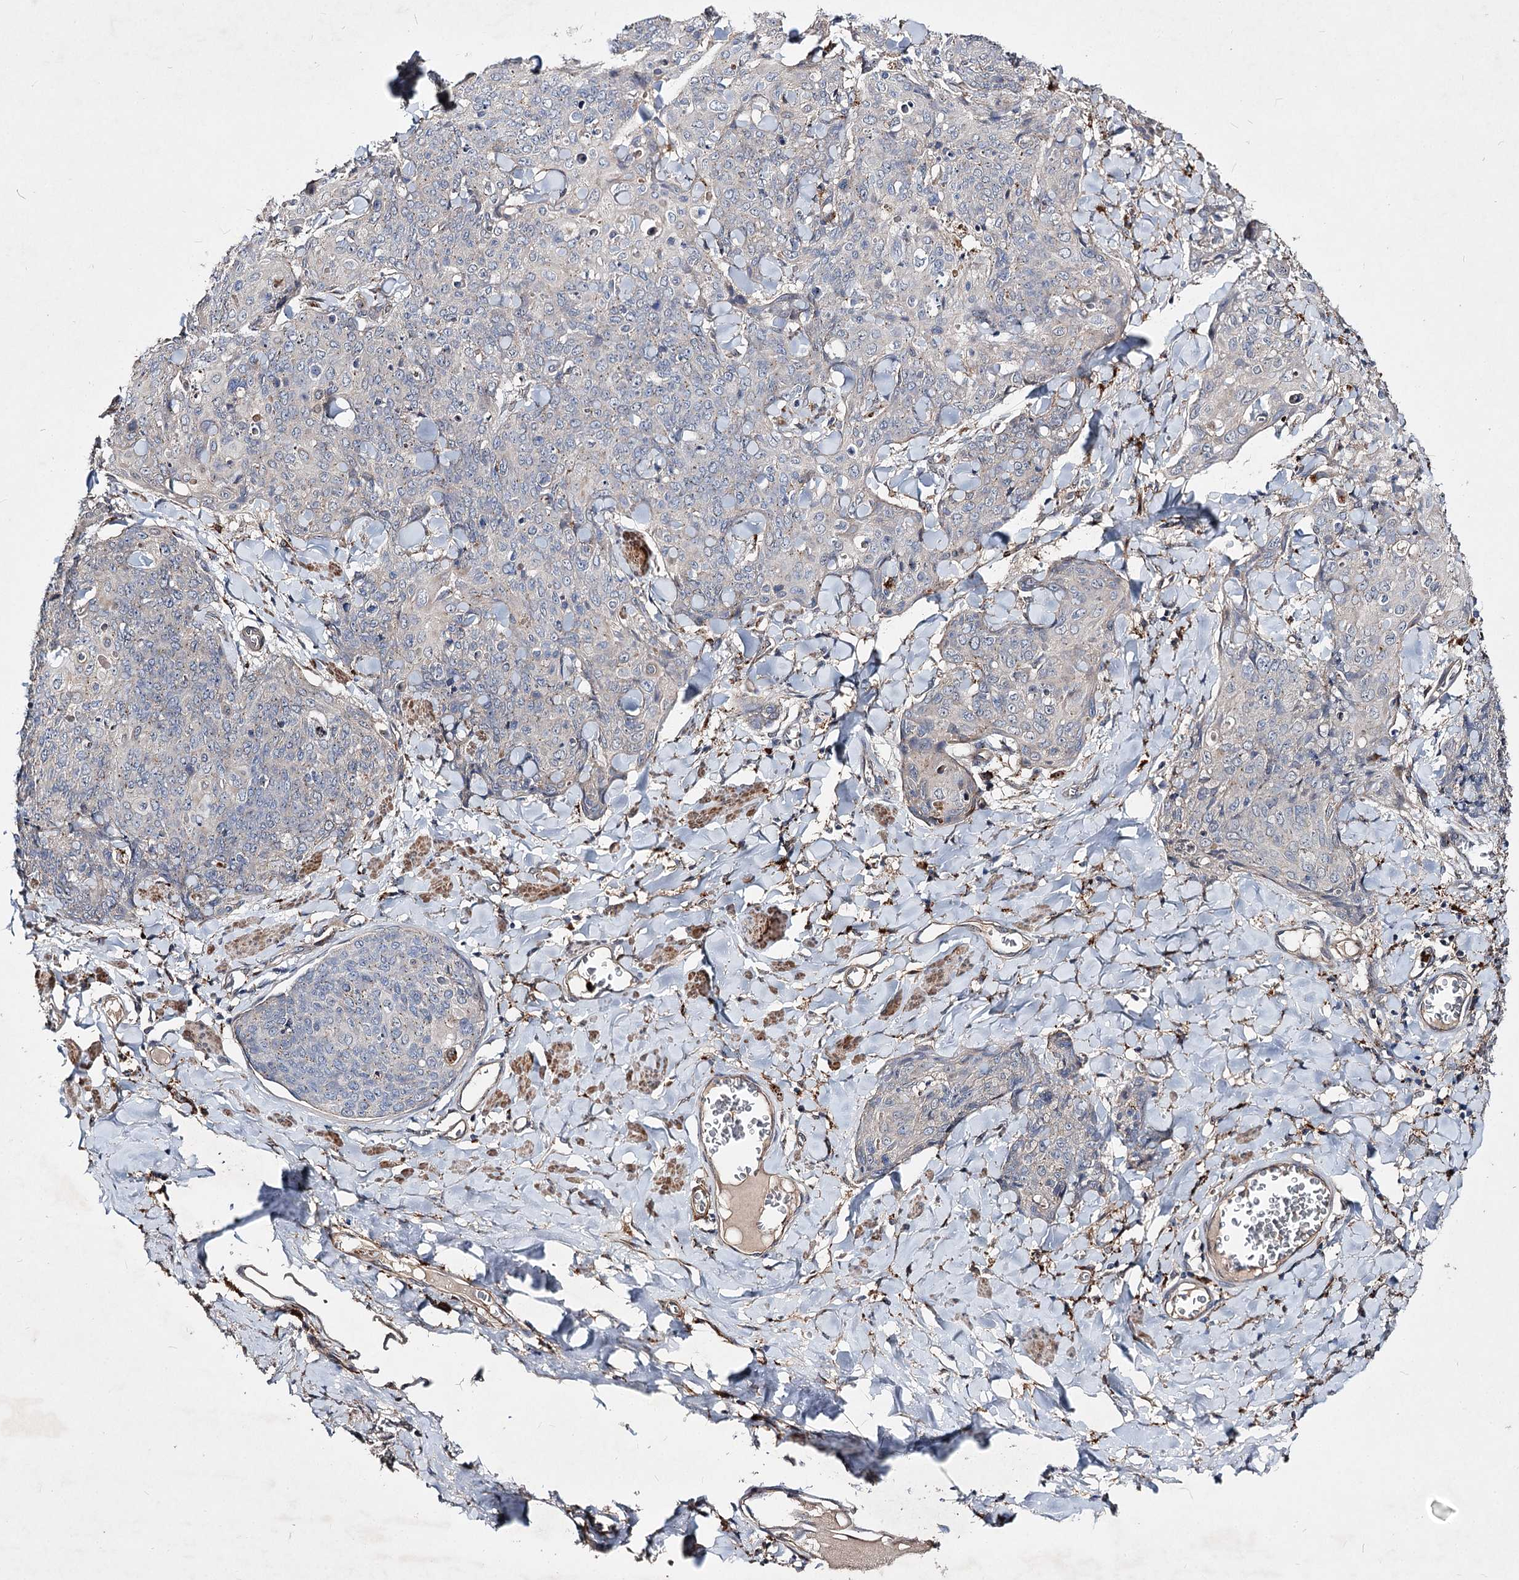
{"staining": {"intensity": "negative", "quantity": "none", "location": "none"}, "tissue": "skin cancer", "cell_type": "Tumor cells", "image_type": "cancer", "snomed": [{"axis": "morphology", "description": "Squamous cell carcinoma, NOS"}, {"axis": "topography", "description": "Skin"}, {"axis": "topography", "description": "Vulva"}], "caption": "The image exhibits no significant positivity in tumor cells of skin cancer.", "gene": "MINDY3", "patient": {"sex": "female", "age": 85}}